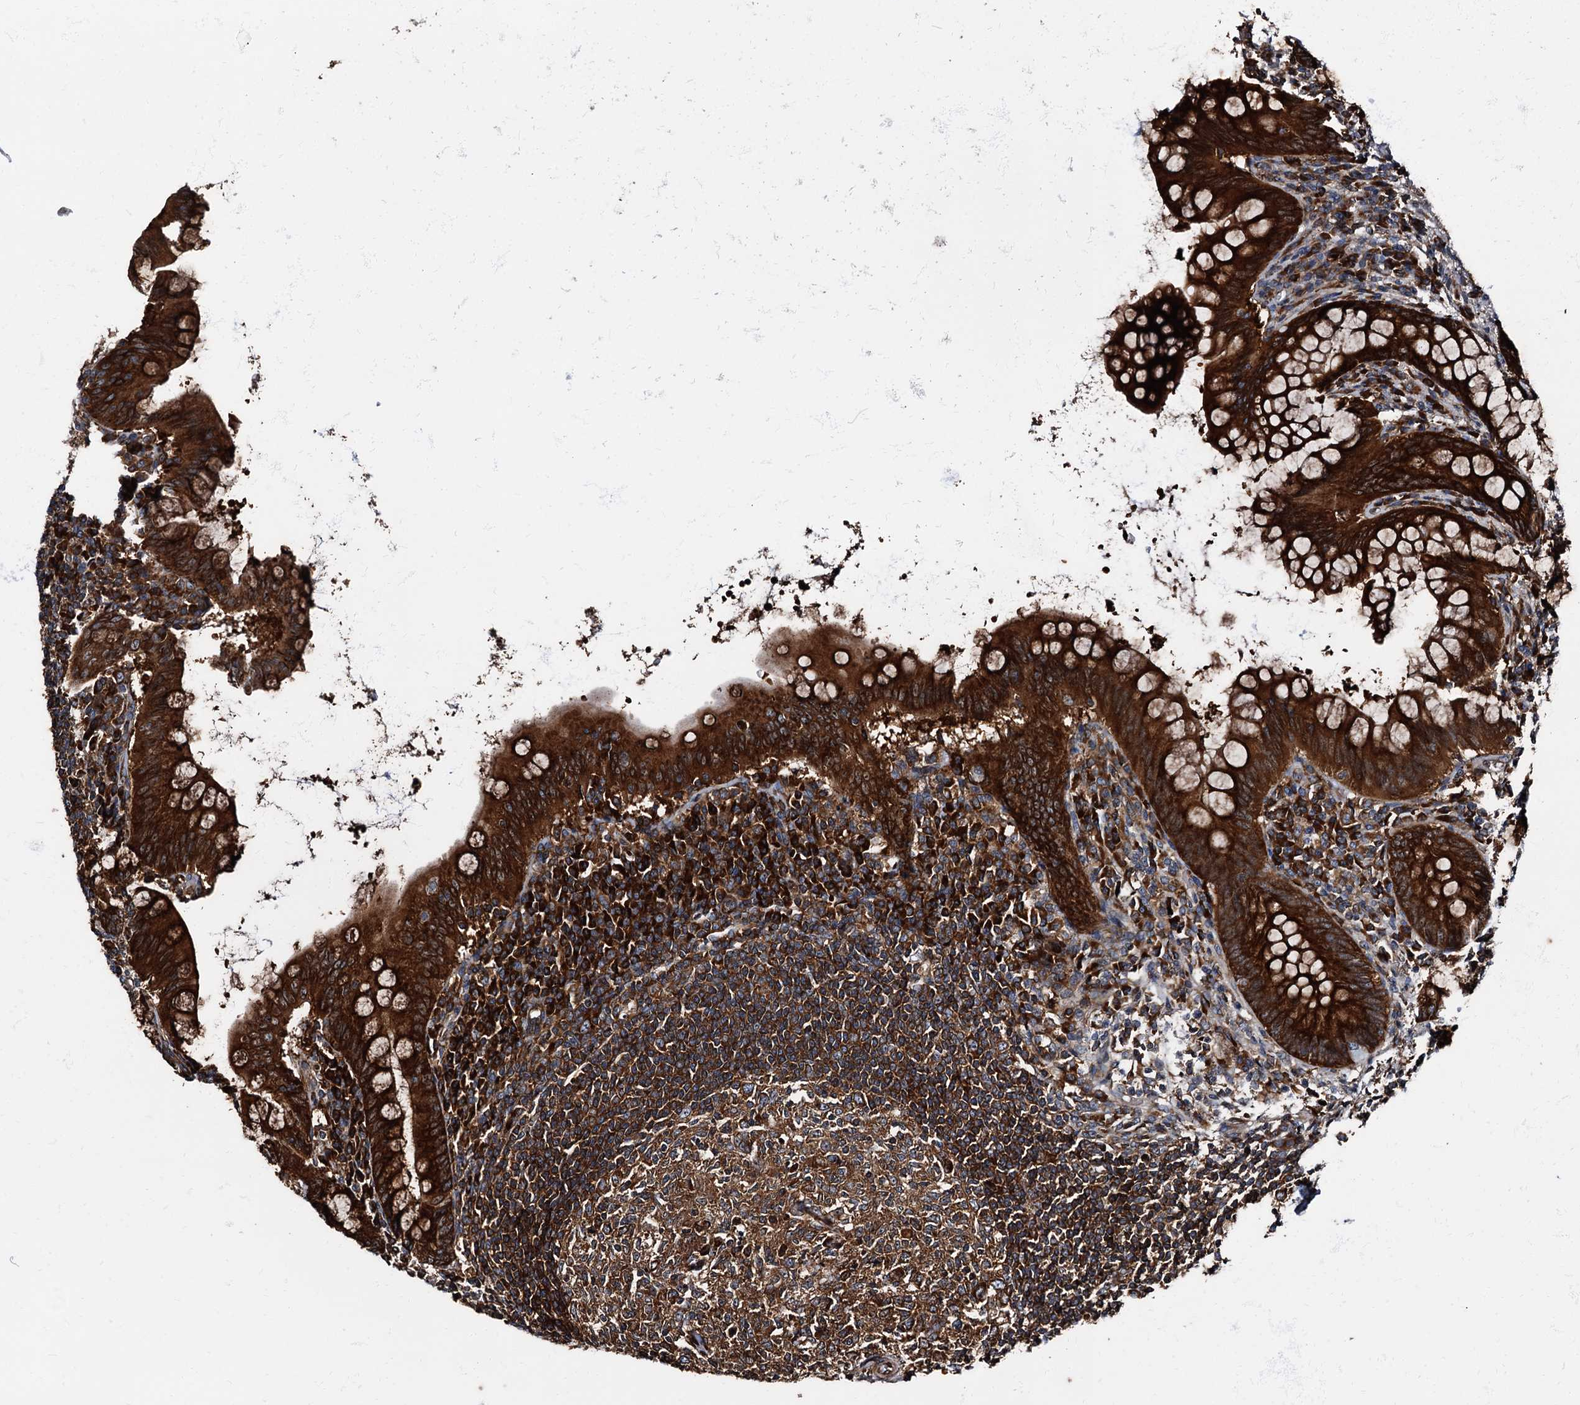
{"staining": {"intensity": "strong", "quantity": ">75%", "location": "cytoplasmic/membranous"}, "tissue": "appendix", "cell_type": "Glandular cells", "image_type": "normal", "snomed": [{"axis": "morphology", "description": "Normal tissue, NOS"}, {"axis": "topography", "description": "Appendix"}], "caption": "This is a micrograph of immunohistochemistry (IHC) staining of benign appendix, which shows strong positivity in the cytoplasmic/membranous of glandular cells.", "gene": "ATP2C1", "patient": {"sex": "female", "age": 33}}